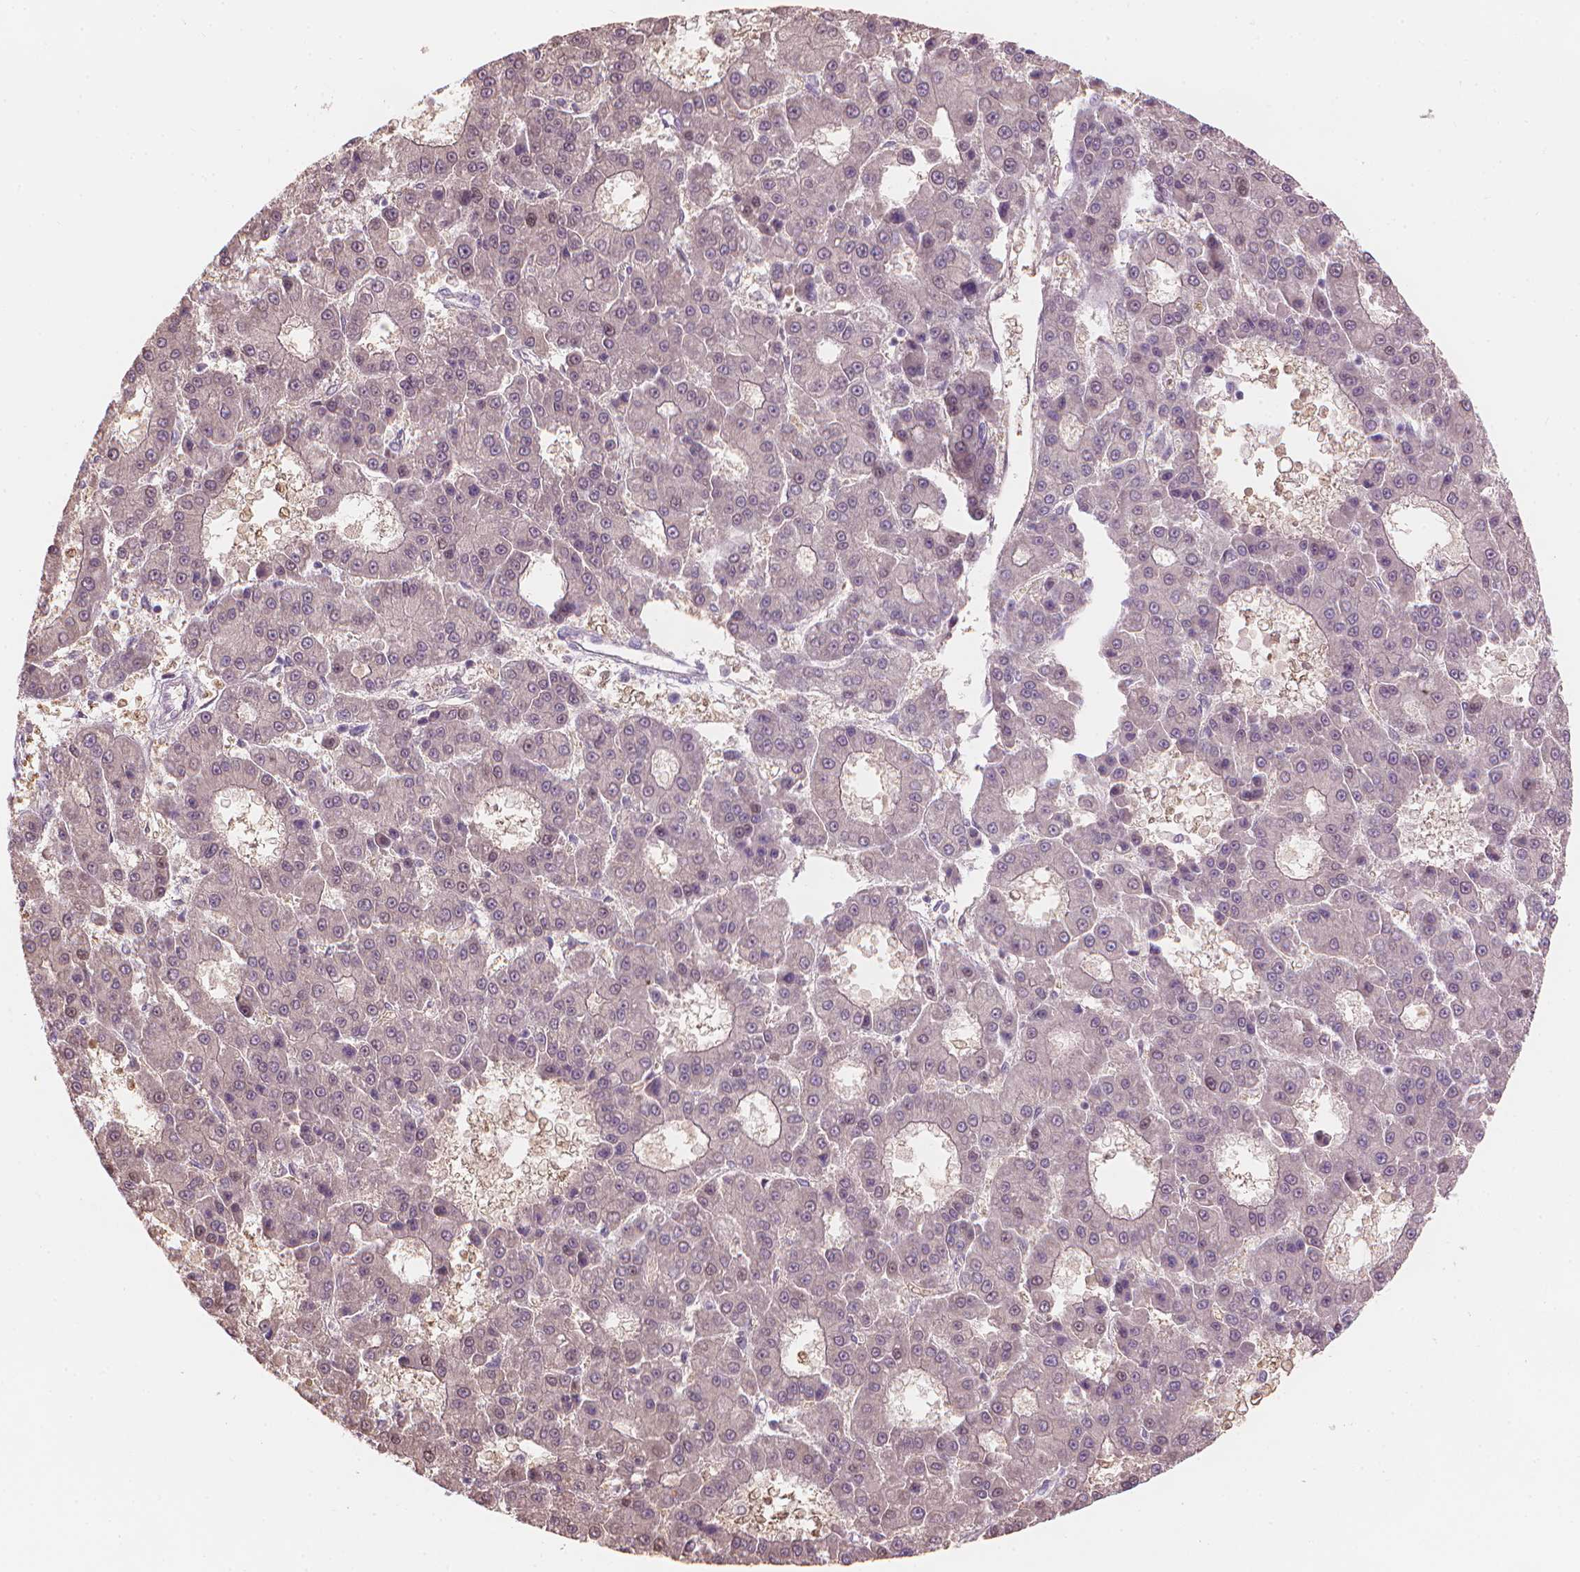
{"staining": {"intensity": "negative", "quantity": "none", "location": "none"}, "tissue": "liver cancer", "cell_type": "Tumor cells", "image_type": "cancer", "snomed": [{"axis": "morphology", "description": "Carcinoma, Hepatocellular, NOS"}, {"axis": "topography", "description": "Liver"}], "caption": "An immunohistochemistry photomicrograph of liver cancer (hepatocellular carcinoma) is shown. There is no staining in tumor cells of liver cancer (hepatocellular carcinoma).", "gene": "IFFO1", "patient": {"sex": "male", "age": 70}}